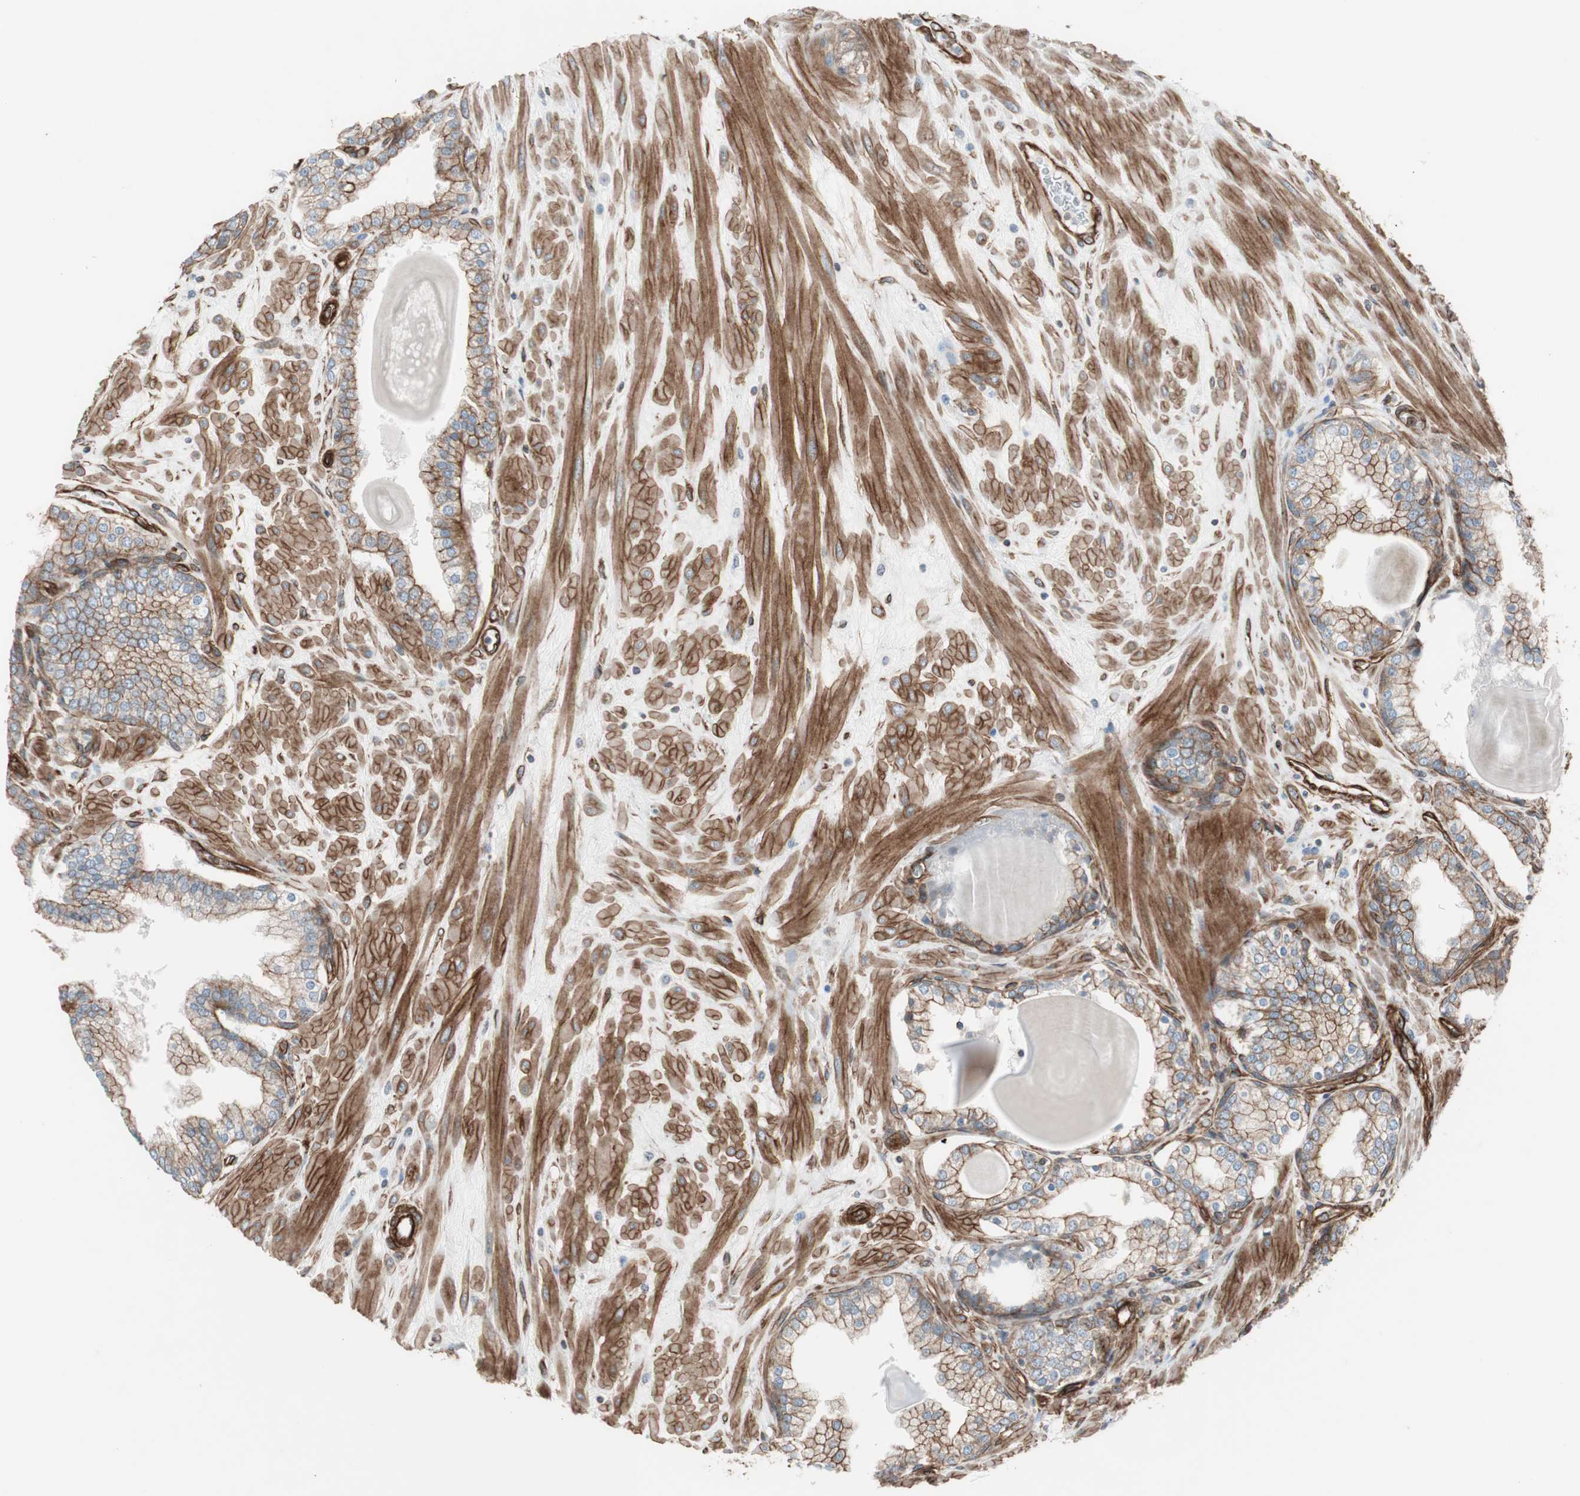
{"staining": {"intensity": "strong", "quantity": ">75%", "location": "cytoplasmic/membranous"}, "tissue": "prostate", "cell_type": "Glandular cells", "image_type": "normal", "snomed": [{"axis": "morphology", "description": "Normal tissue, NOS"}, {"axis": "topography", "description": "Prostate"}], "caption": "Prostate stained with a brown dye exhibits strong cytoplasmic/membranous positive expression in approximately >75% of glandular cells.", "gene": "TCTA", "patient": {"sex": "male", "age": 51}}